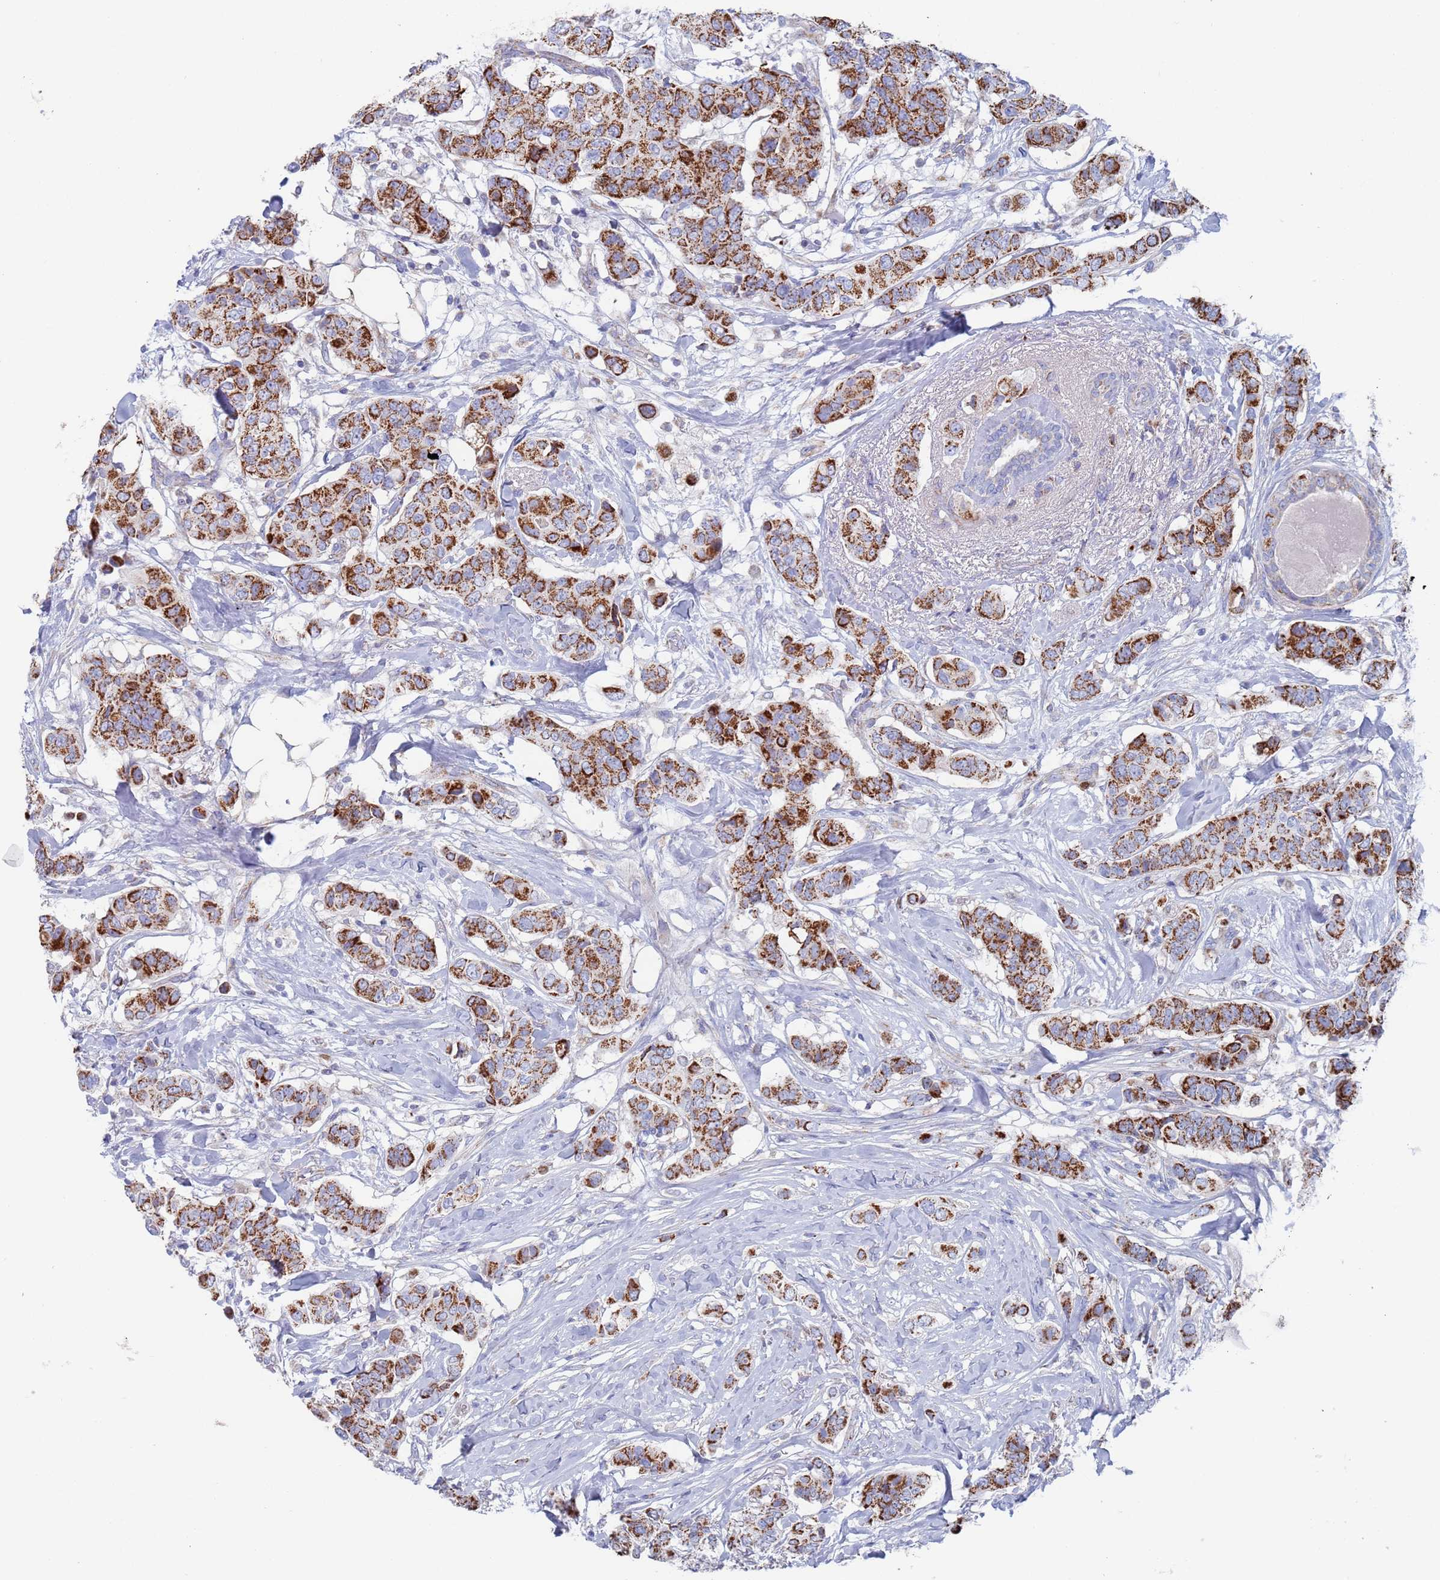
{"staining": {"intensity": "strong", "quantity": ">75%", "location": "cytoplasmic/membranous"}, "tissue": "breast cancer", "cell_type": "Tumor cells", "image_type": "cancer", "snomed": [{"axis": "morphology", "description": "Lobular carcinoma"}, {"axis": "topography", "description": "Breast"}], "caption": "Approximately >75% of tumor cells in breast cancer (lobular carcinoma) show strong cytoplasmic/membranous protein positivity as visualized by brown immunohistochemical staining.", "gene": "MRPL22", "patient": {"sex": "female", "age": 51}}